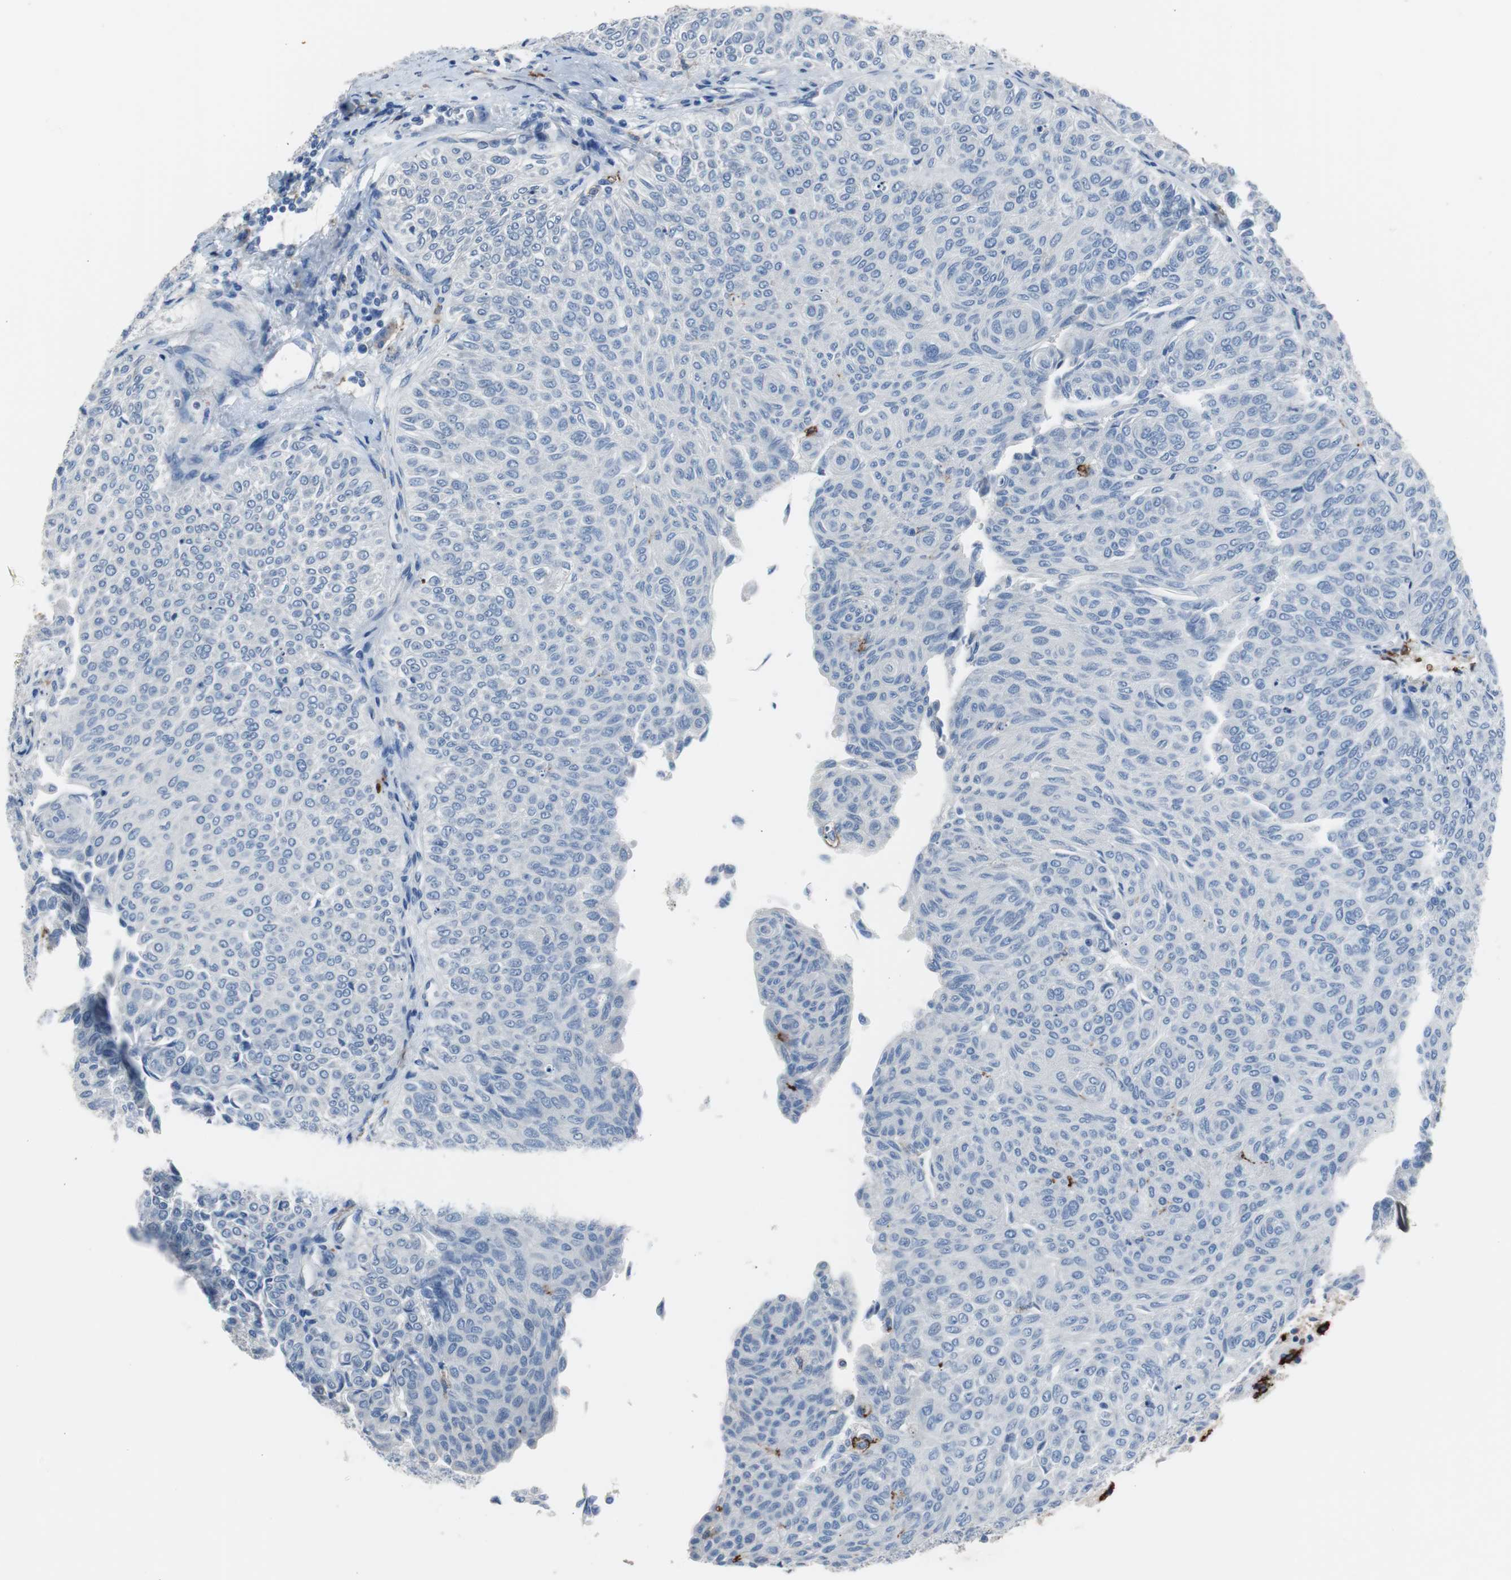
{"staining": {"intensity": "negative", "quantity": "none", "location": "none"}, "tissue": "urothelial cancer", "cell_type": "Tumor cells", "image_type": "cancer", "snomed": [{"axis": "morphology", "description": "Urothelial carcinoma, Low grade"}, {"axis": "topography", "description": "Urinary bladder"}], "caption": "The image demonstrates no staining of tumor cells in low-grade urothelial carcinoma.", "gene": "FCGR2B", "patient": {"sex": "male", "age": 78}}